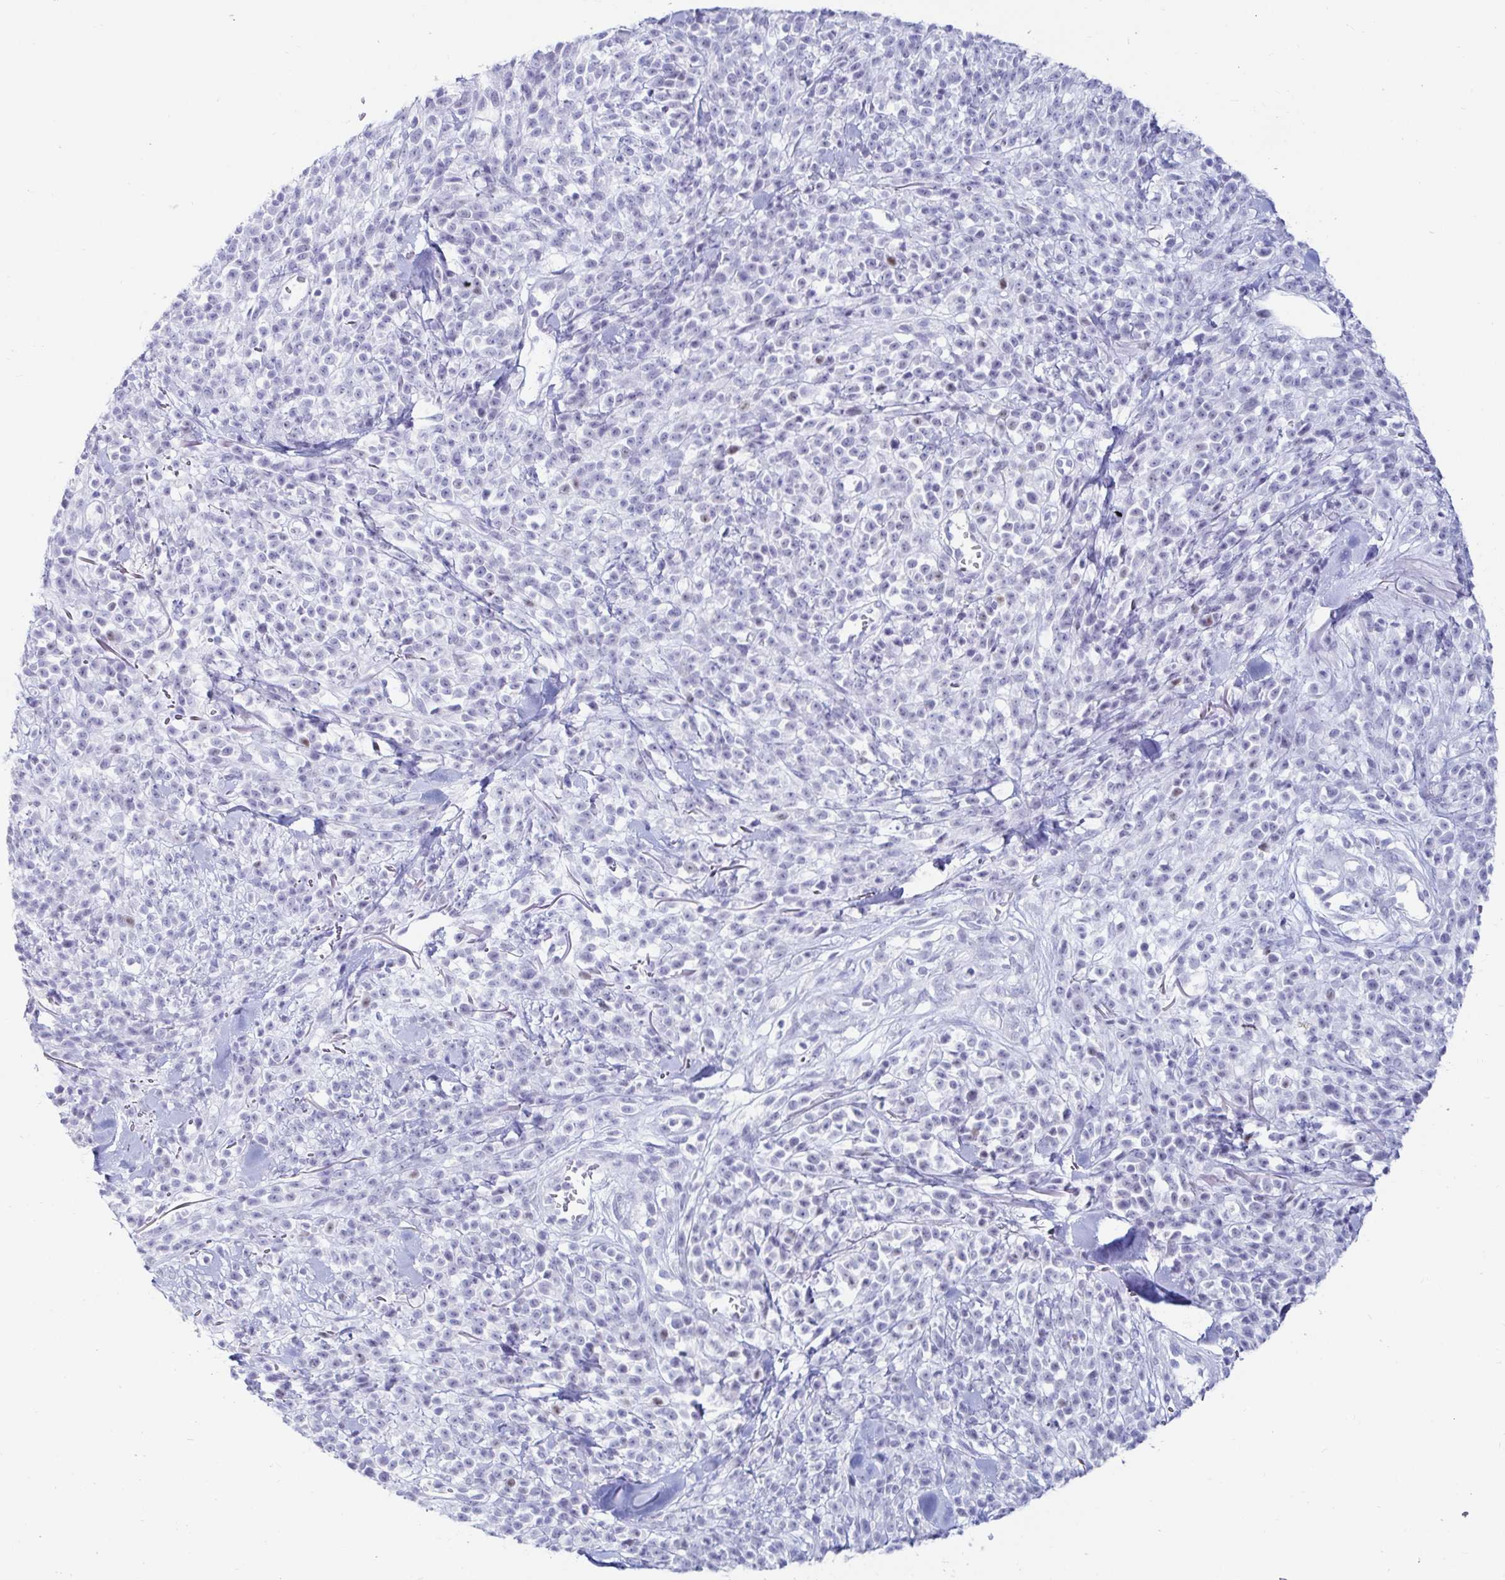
{"staining": {"intensity": "negative", "quantity": "none", "location": "none"}, "tissue": "melanoma", "cell_type": "Tumor cells", "image_type": "cancer", "snomed": [{"axis": "morphology", "description": "Malignant melanoma, NOS"}, {"axis": "topography", "description": "Skin"}, {"axis": "topography", "description": "Skin of trunk"}], "caption": "Immunohistochemistry image of neoplastic tissue: malignant melanoma stained with DAB shows no significant protein expression in tumor cells.", "gene": "OR10K1", "patient": {"sex": "male", "age": 74}}